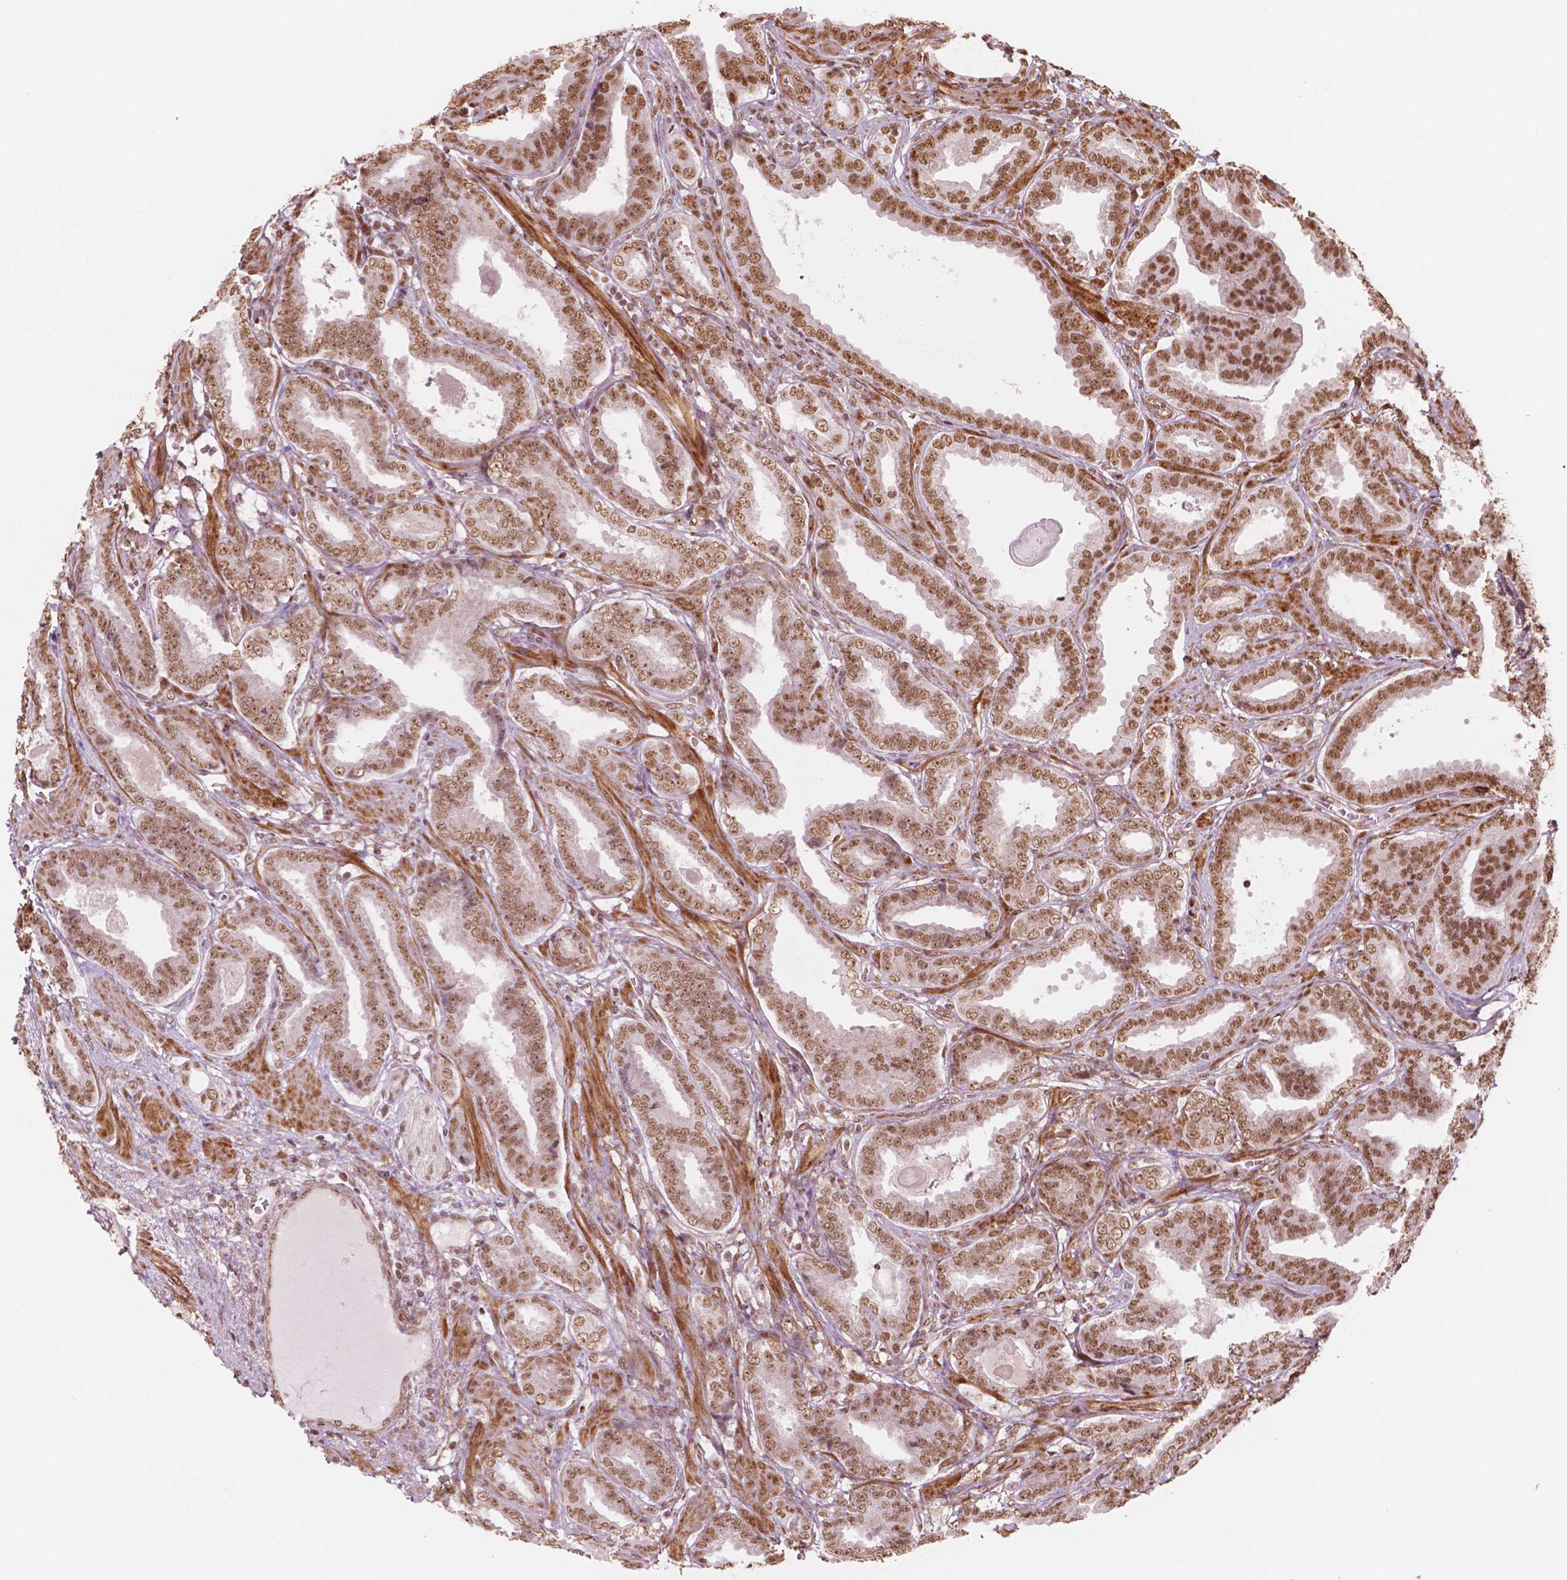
{"staining": {"intensity": "moderate", "quantity": ">75%", "location": "nuclear"}, "tissue": "prostate cancer", "cell_type": "Tumor cells", "image_type": "cancer", "snomed": [{"axis": "morphology", "description": "Adenocarcinoma, NOS"}, {"axis": "topography", "description": "Prostate"}], "caption": "Tumor cells exhibit moderate nuclear staining in approximately >75% of cells in prostate cancer.", "gene": "GTF3C5", "patient": {"sex": "male", "age": 64}}